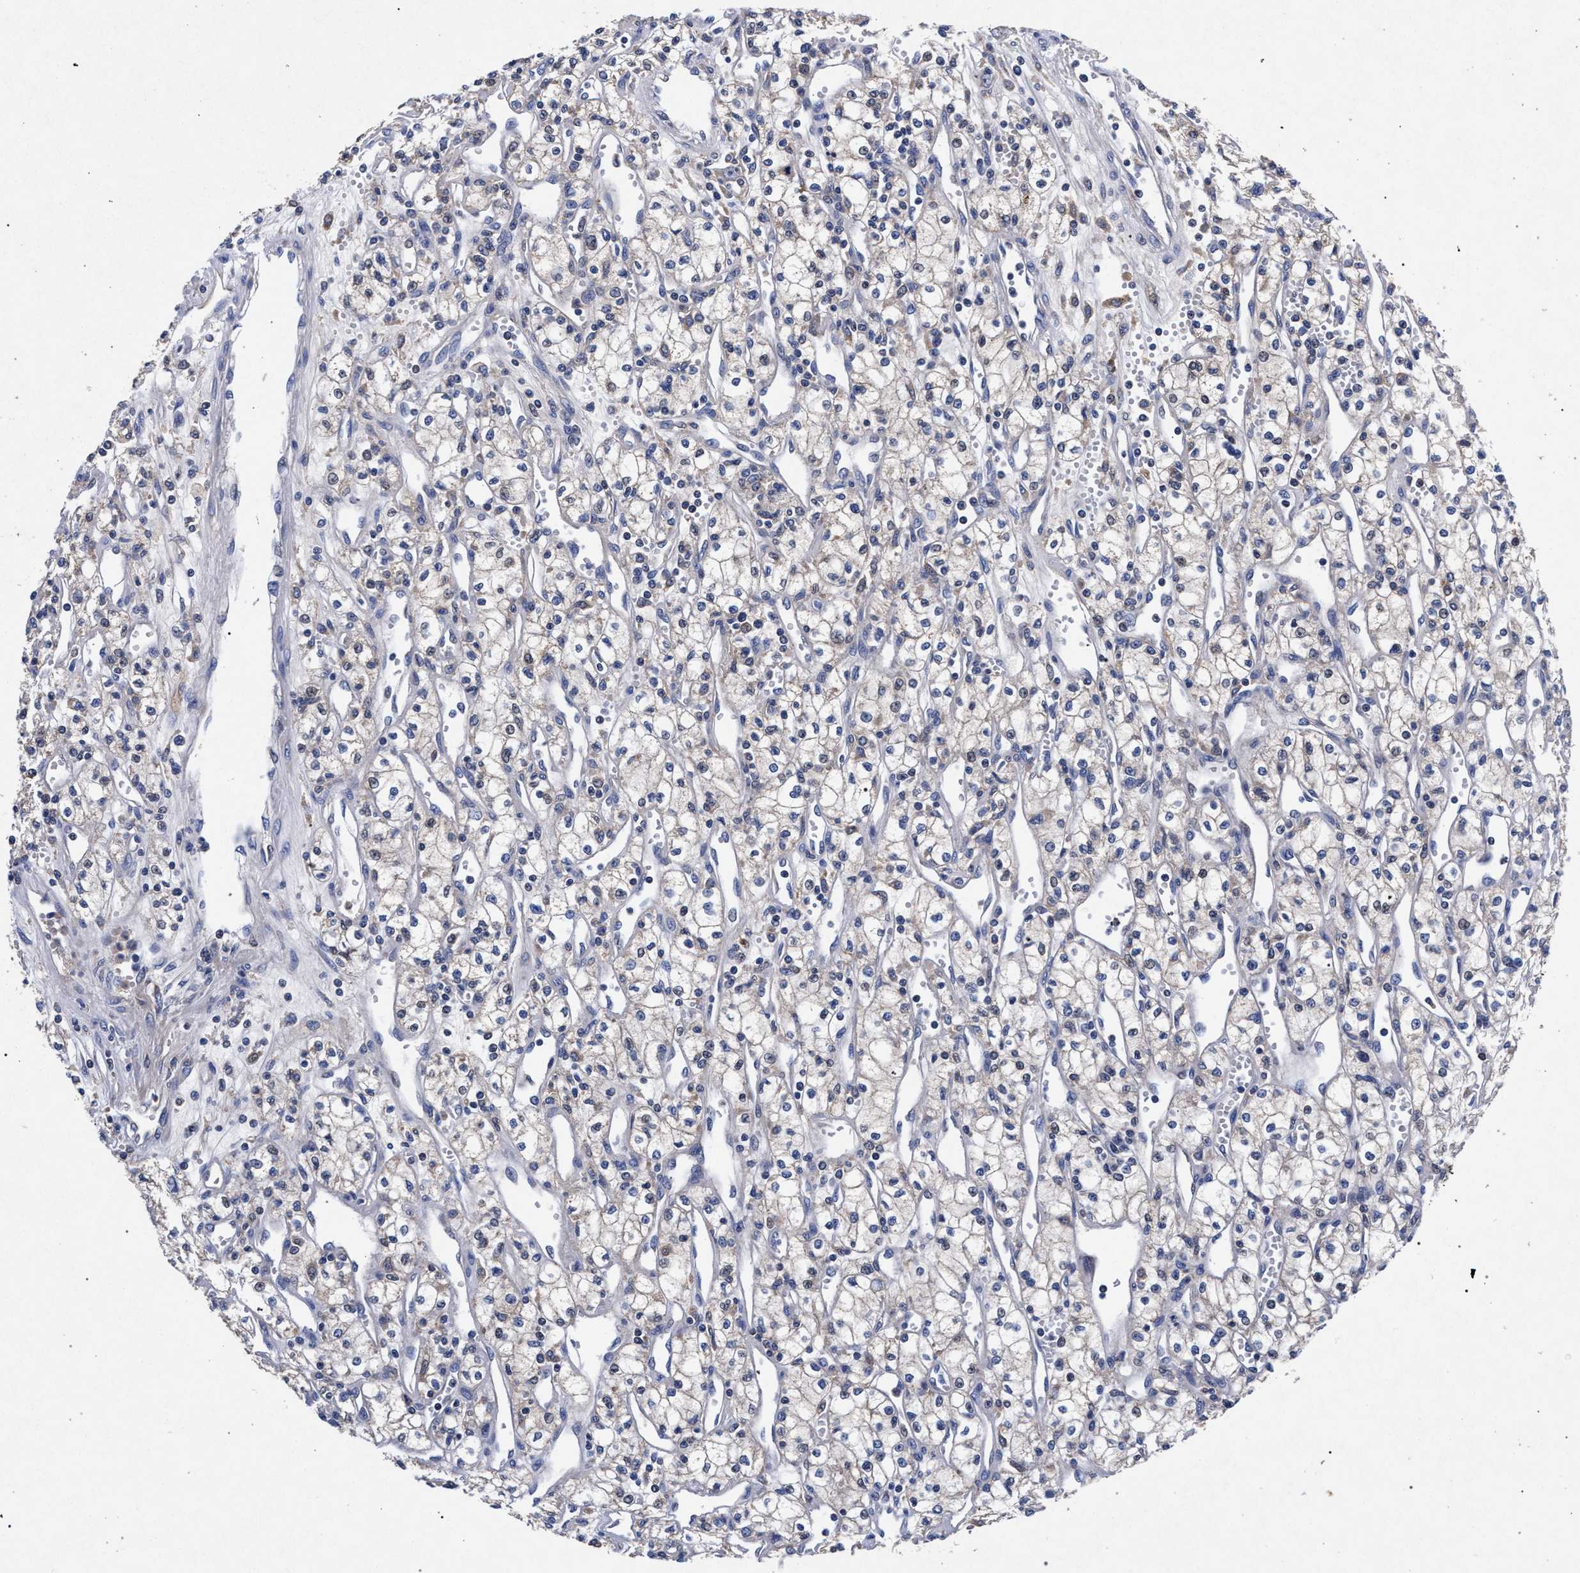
{"staining": {"intensity": "negative", "quantity": "none", "location": "none"}, "tissue": "renal cancer", "cell_type": "Tumor cells", "image_type": "cancer", "snomed": [{"axis": "morphology", "description": "Adenocarcinoma, NOS"}, {"axis": "topography", "description": "Kidney"}], "caption": "High magnification brightfield microscopy of adenocarcinoma (renal) stained with DAB (brown) and counterstained with hematoxylin (blue): tumor cells show no significant positivity. (Stains: DAB IHC with hematoxylin counter stain, Microscopy: brightfield microscopy at high magnification).", "gene": "HSD17B14", "patient": {"sex": "male", "age": 59}}